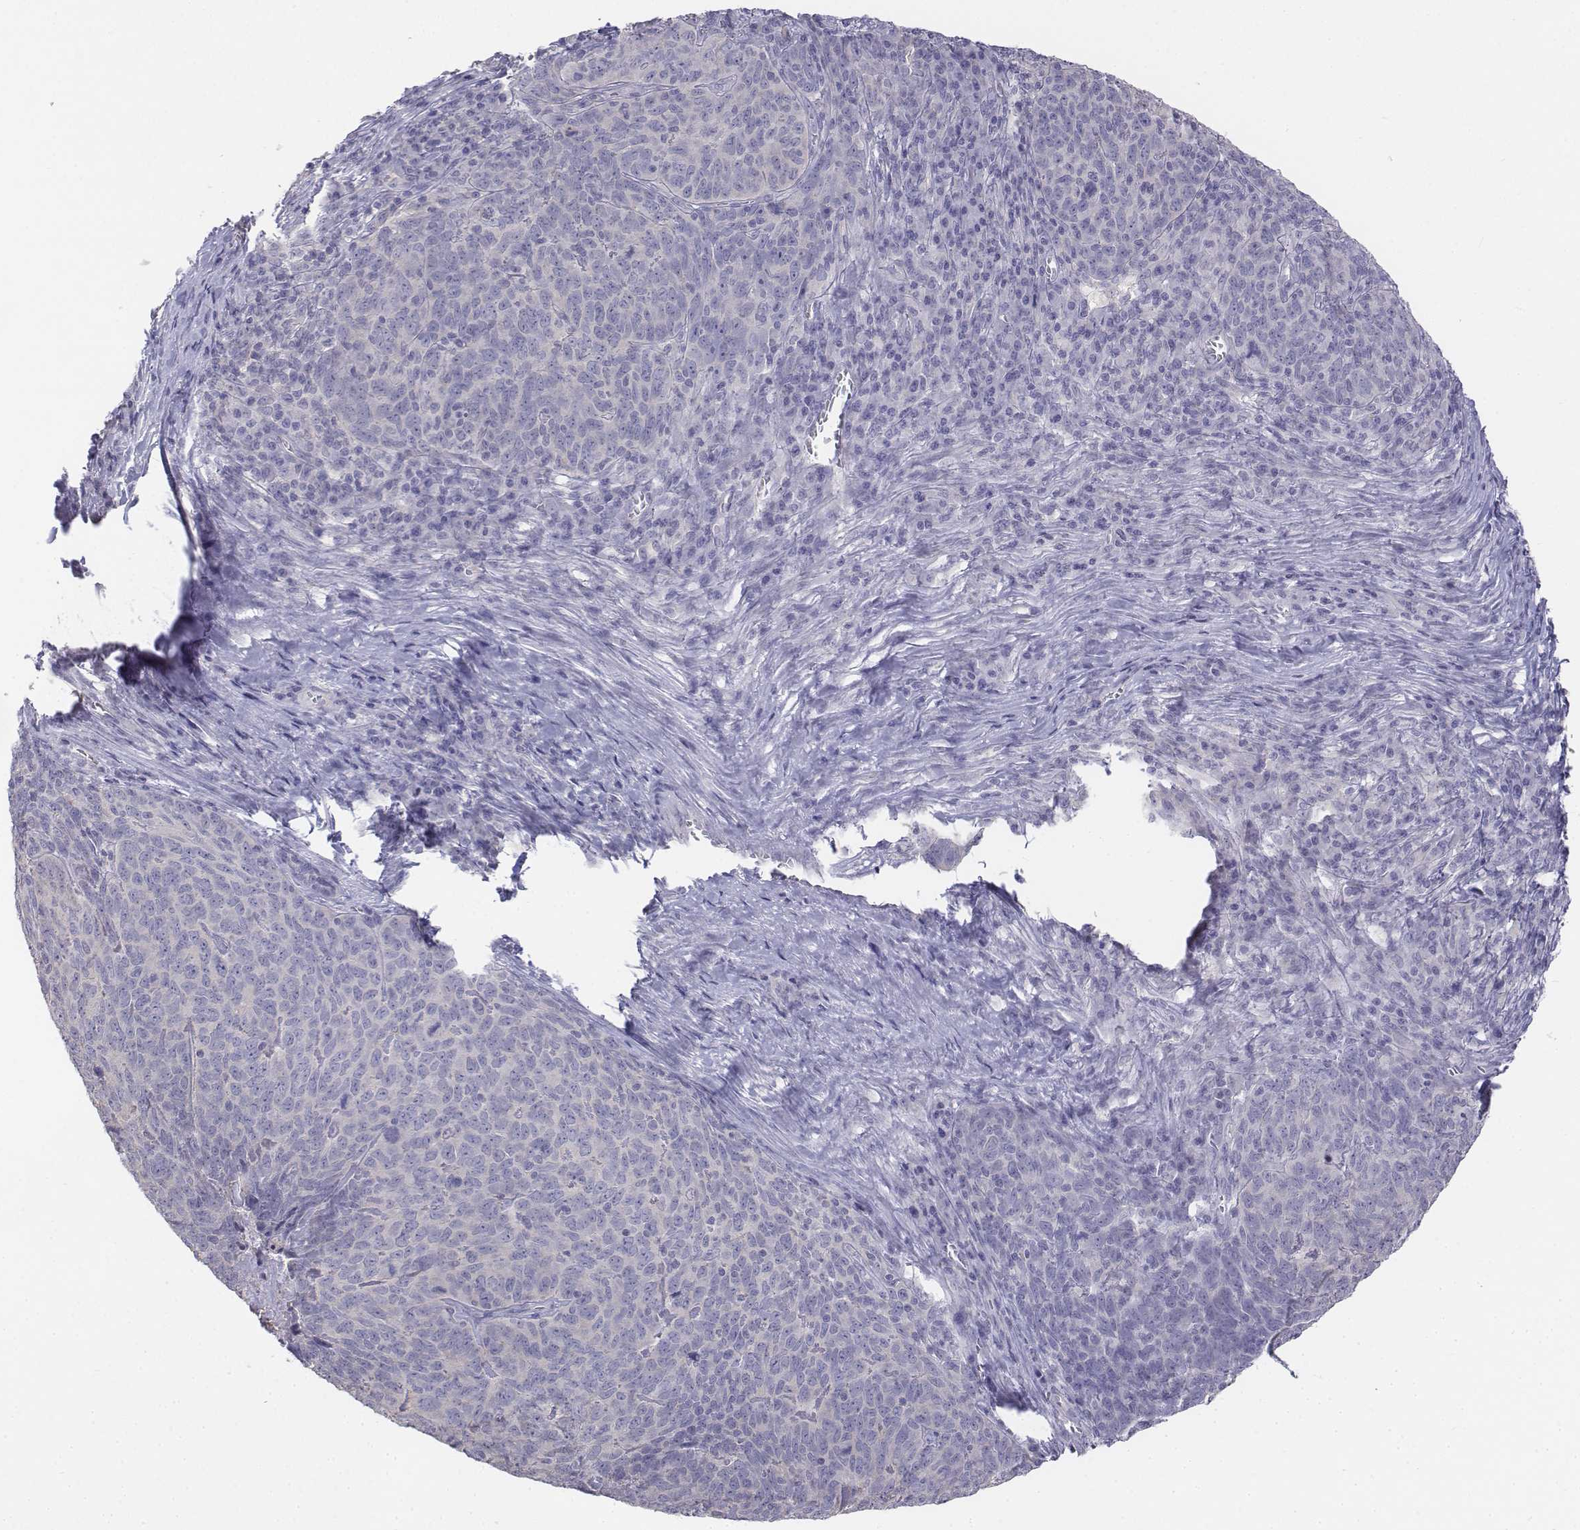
{"staining": {"intensity": "negative", "quantity": "none", "location": "none"}, "tissue": "skin cancer", "cell_type": "Tumor cells", "image_type": "cancer", "snomed": [{"axis": "morphology", "description": "Squamous cell carcinoma, NOS"}, {"axis": "topography", "description": "Skin"}, {"axis": "topography", "description": "Anal"}], "caption": "Squamous cell carcinoma (skin) was stained to show a protein in brown. There is no significant staining in tumor cells.", "gene": "LGSN", "patient": {"sex": "female", "age": 51}}